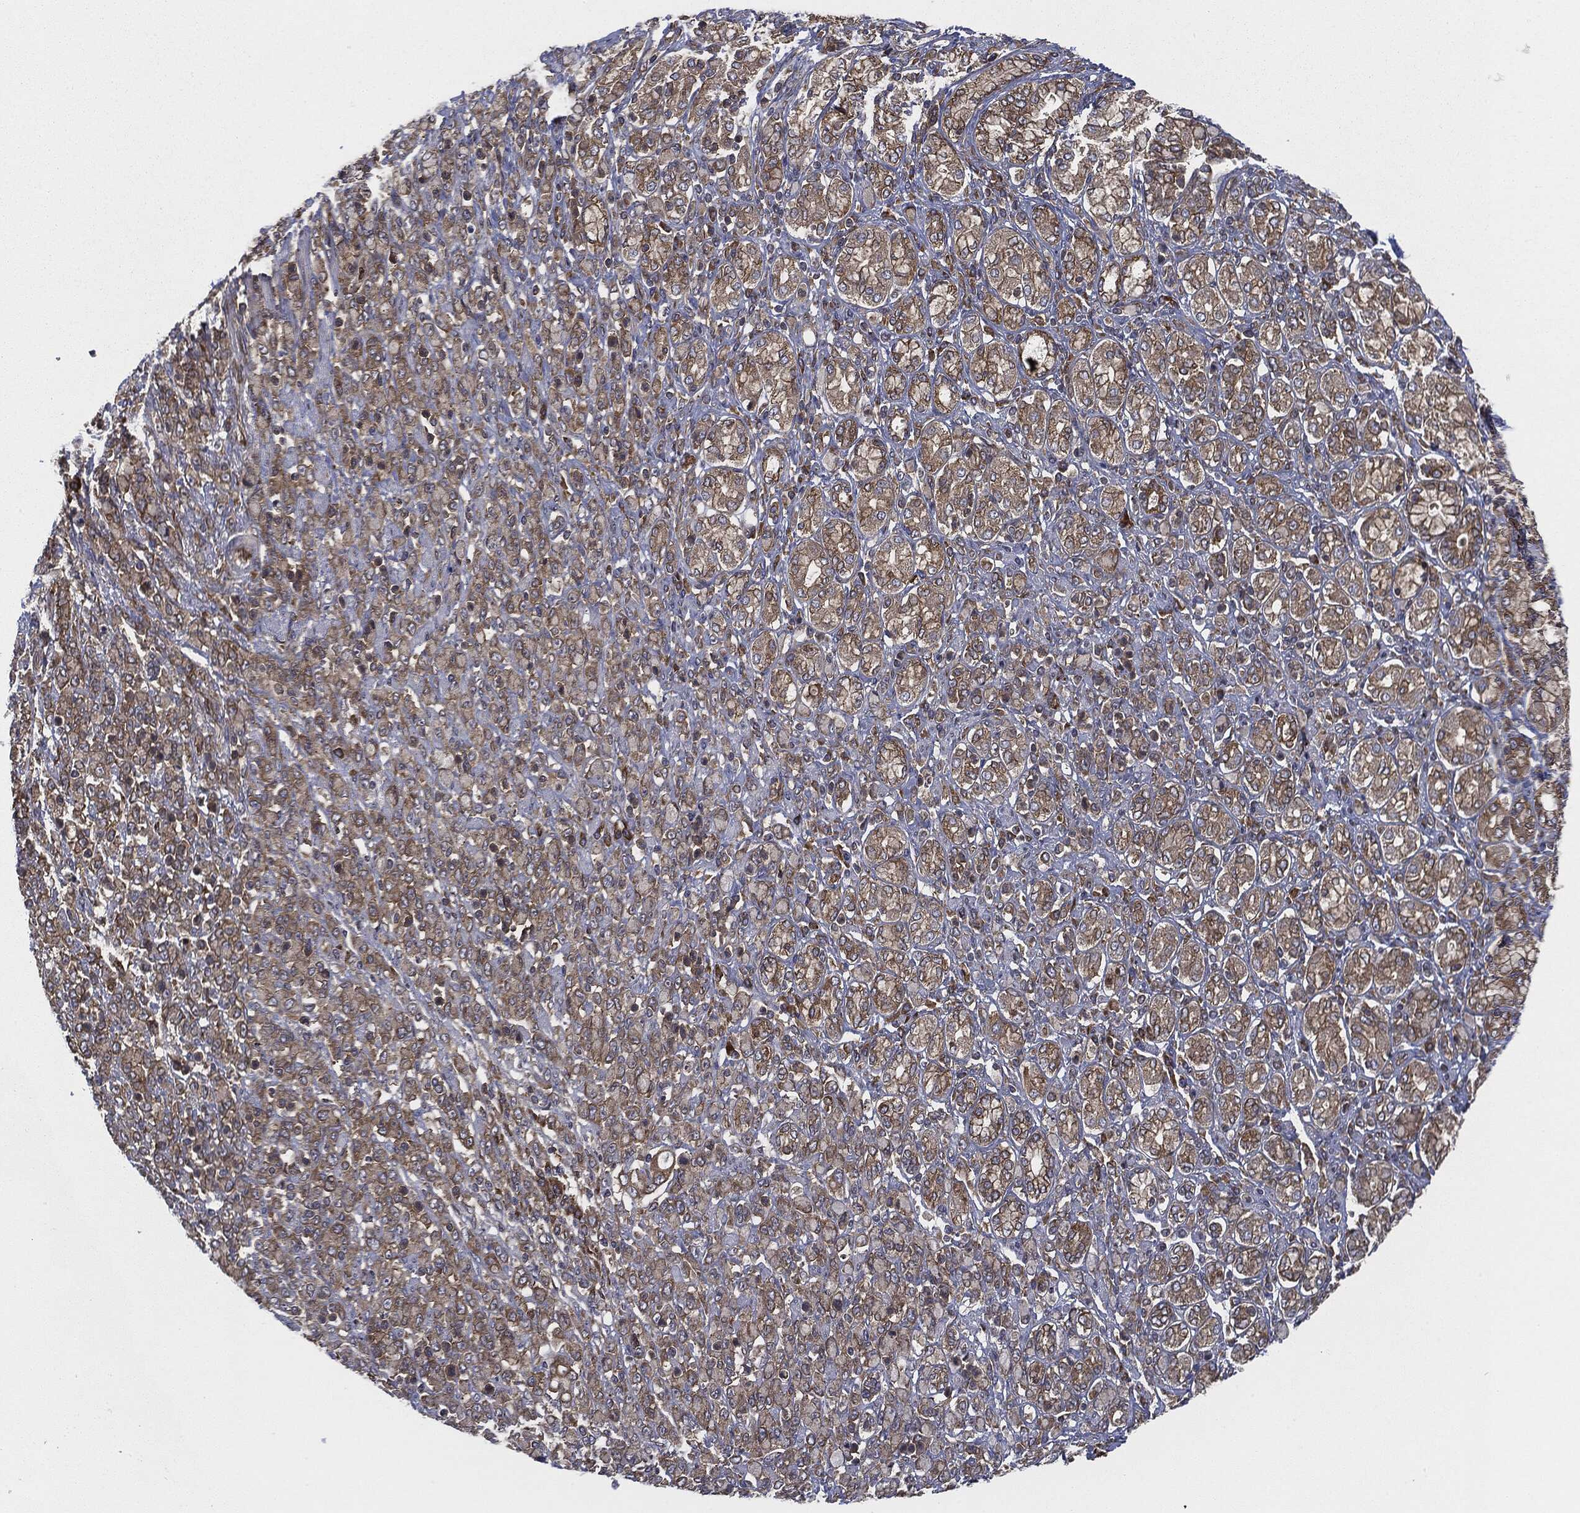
{"staining": {"intensity": "moderate", "quantity": ">75%", "location": "cytoplasmic/membranous"}, "tissue": "stomach cancer", "cell_type": "Tumor cells", "image_type": "cancer", "snomed": [{"axis": "morphology", "description": "Normal tissue, NOS"}, {"axis": "morphology", "description": "Adenocarcinoma, NOS"}, {"axis": "topography", "description": "Stomach"}], "caption": "Stomach cancer was stained to show a protein in brown. There is medium levels of moderate cytoplasmic/membranous expression in approximately >75% of tumor cells.", "gene": "EIF2AK2", "patient": {"sex": "female", "age": 79}}